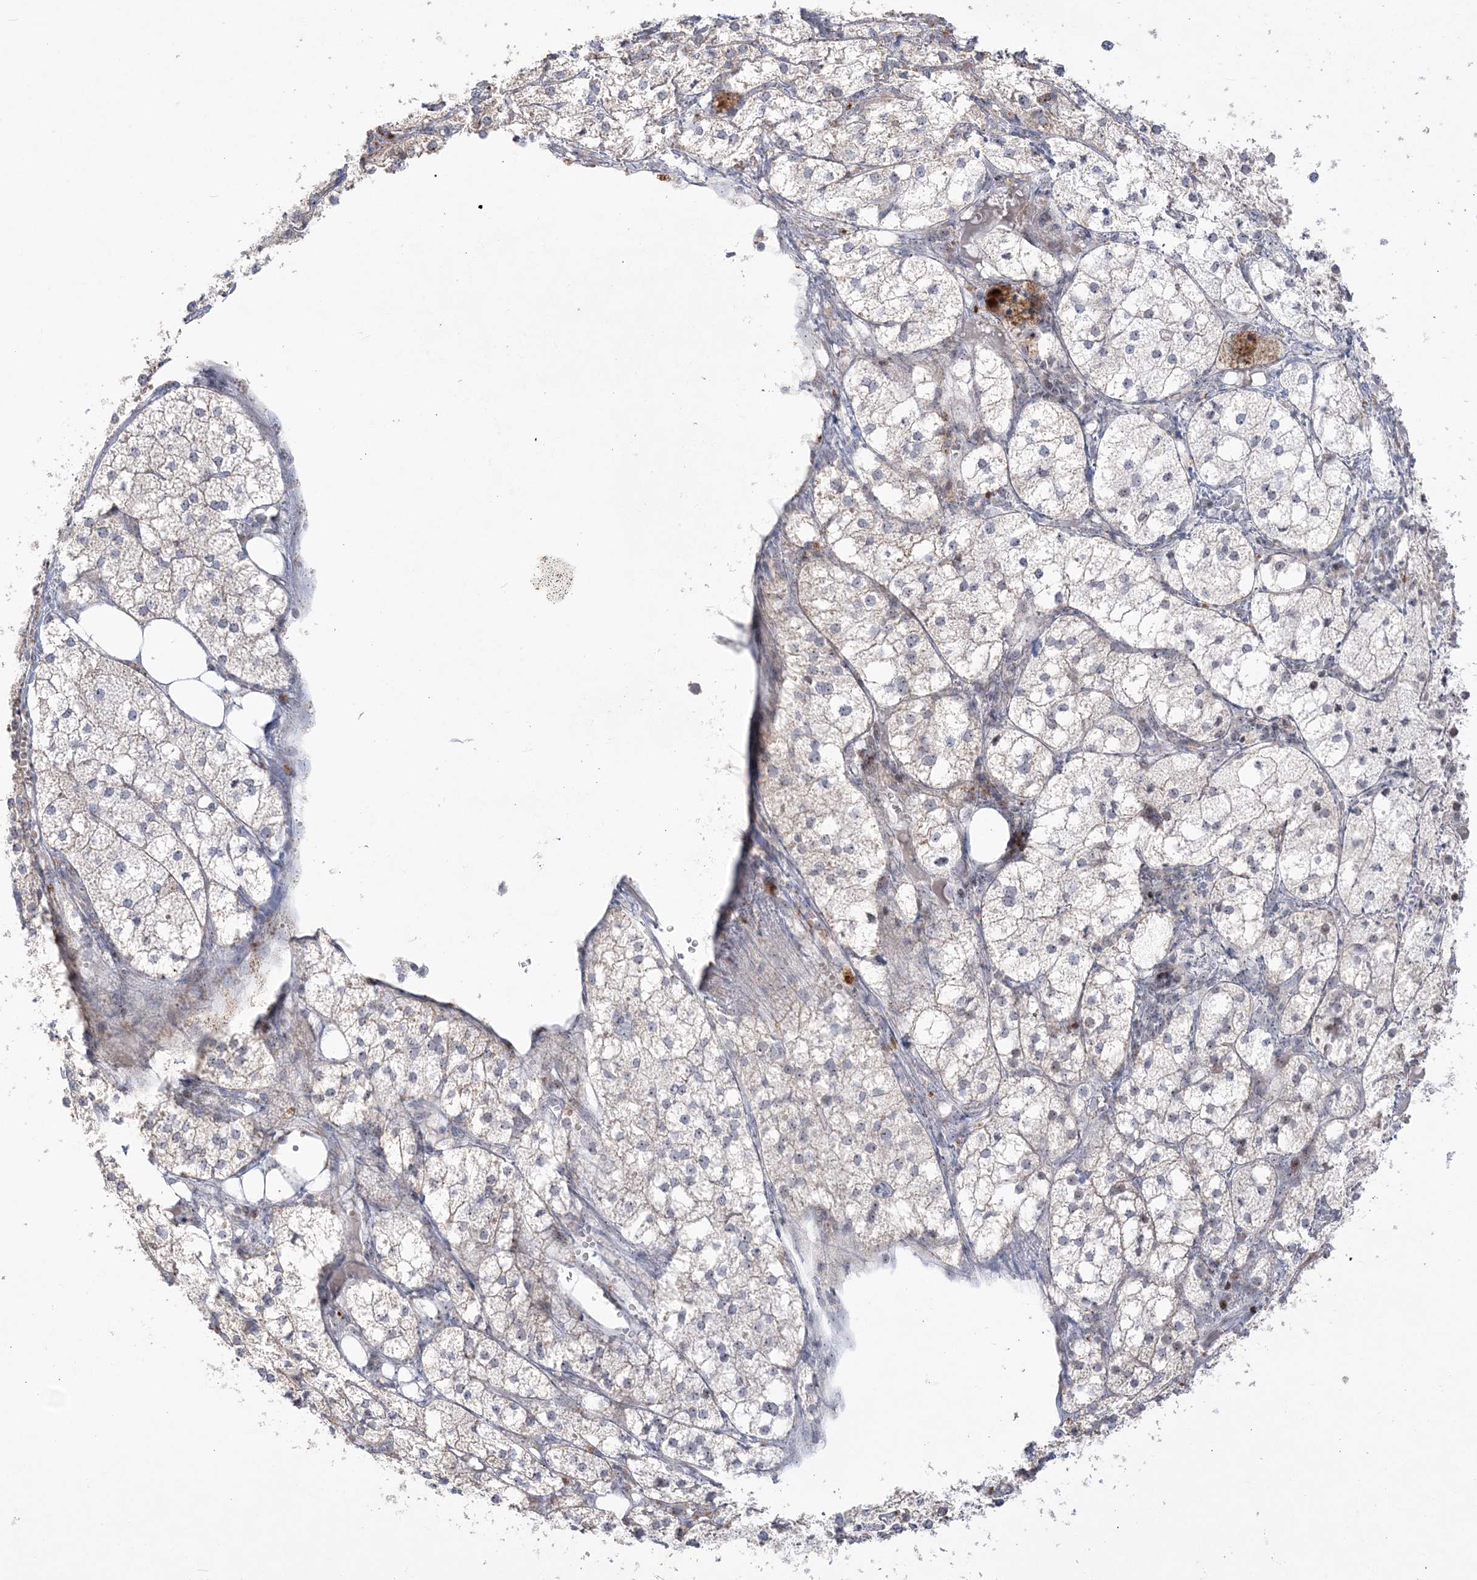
{"staining": {"intensity": "weak", "quantity": "25%-75%", "location": "cytoplasmic/membranous,nuclear"}, "tissue": "adrenal gland", "cell_type": "Glandular cells", "image_type": "normal", "snomed": [{"axis": "morphology", "description": "Normal tissue, NOS"}, {"axis": "topography", "description": "Adrenal gland"}], "caption": "Glandular cells demonstrate low levels of weak cytoplasmic/membranous,nuclear positivity in approximately 25%-75% of cells in benign adrenal gland. (IHC, brightfield microscopy, high magnification).", "gene": "SH3BP4", "patient": {"sex": "female", "age": 61}}